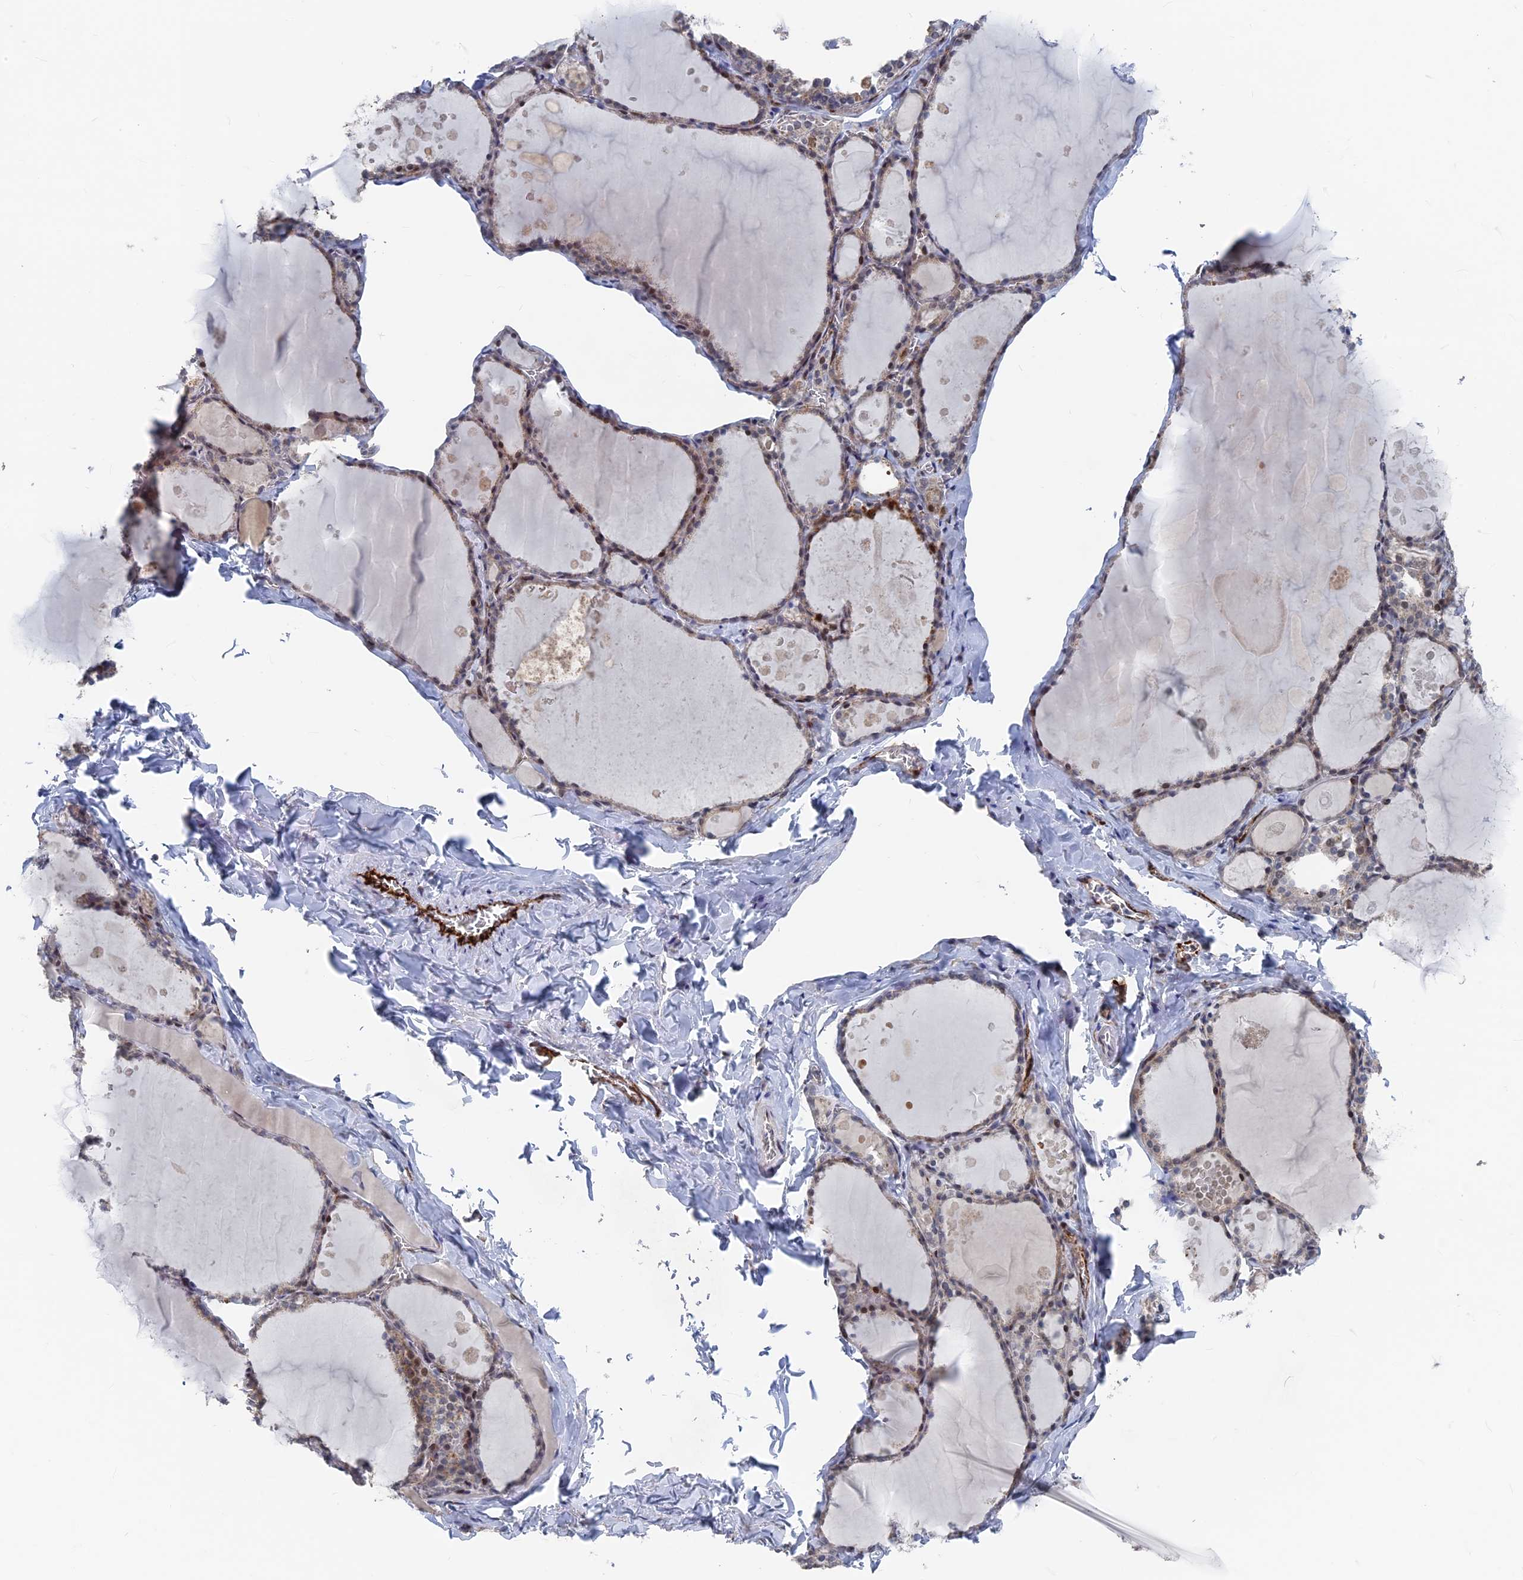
{"staining": {"intensity": "moderate", "quantity": "<25%", "location": "cytoplasmic/membranous,nuclear"}, "tissue": "thyroid gland", "cell_type": "Glandular cells", "image_type": "normal", "snomed": [{"axis": "morphology", "description": "Normal tissue, NOS"}, {"axis": "topography", "description": "Thyroid gland"}], "caption": "An image of thyroid gland stained for a protein demonstrates moderate cytoplasmic/membranous,nuclear brown staining in glandular cells. (DAB (3,3'-diaminobenzidine) IHC, brown staining for protein, blue staining for nuclei).", "gene": "SH3D21", "patient": {"sex": "male", "age": 56}}